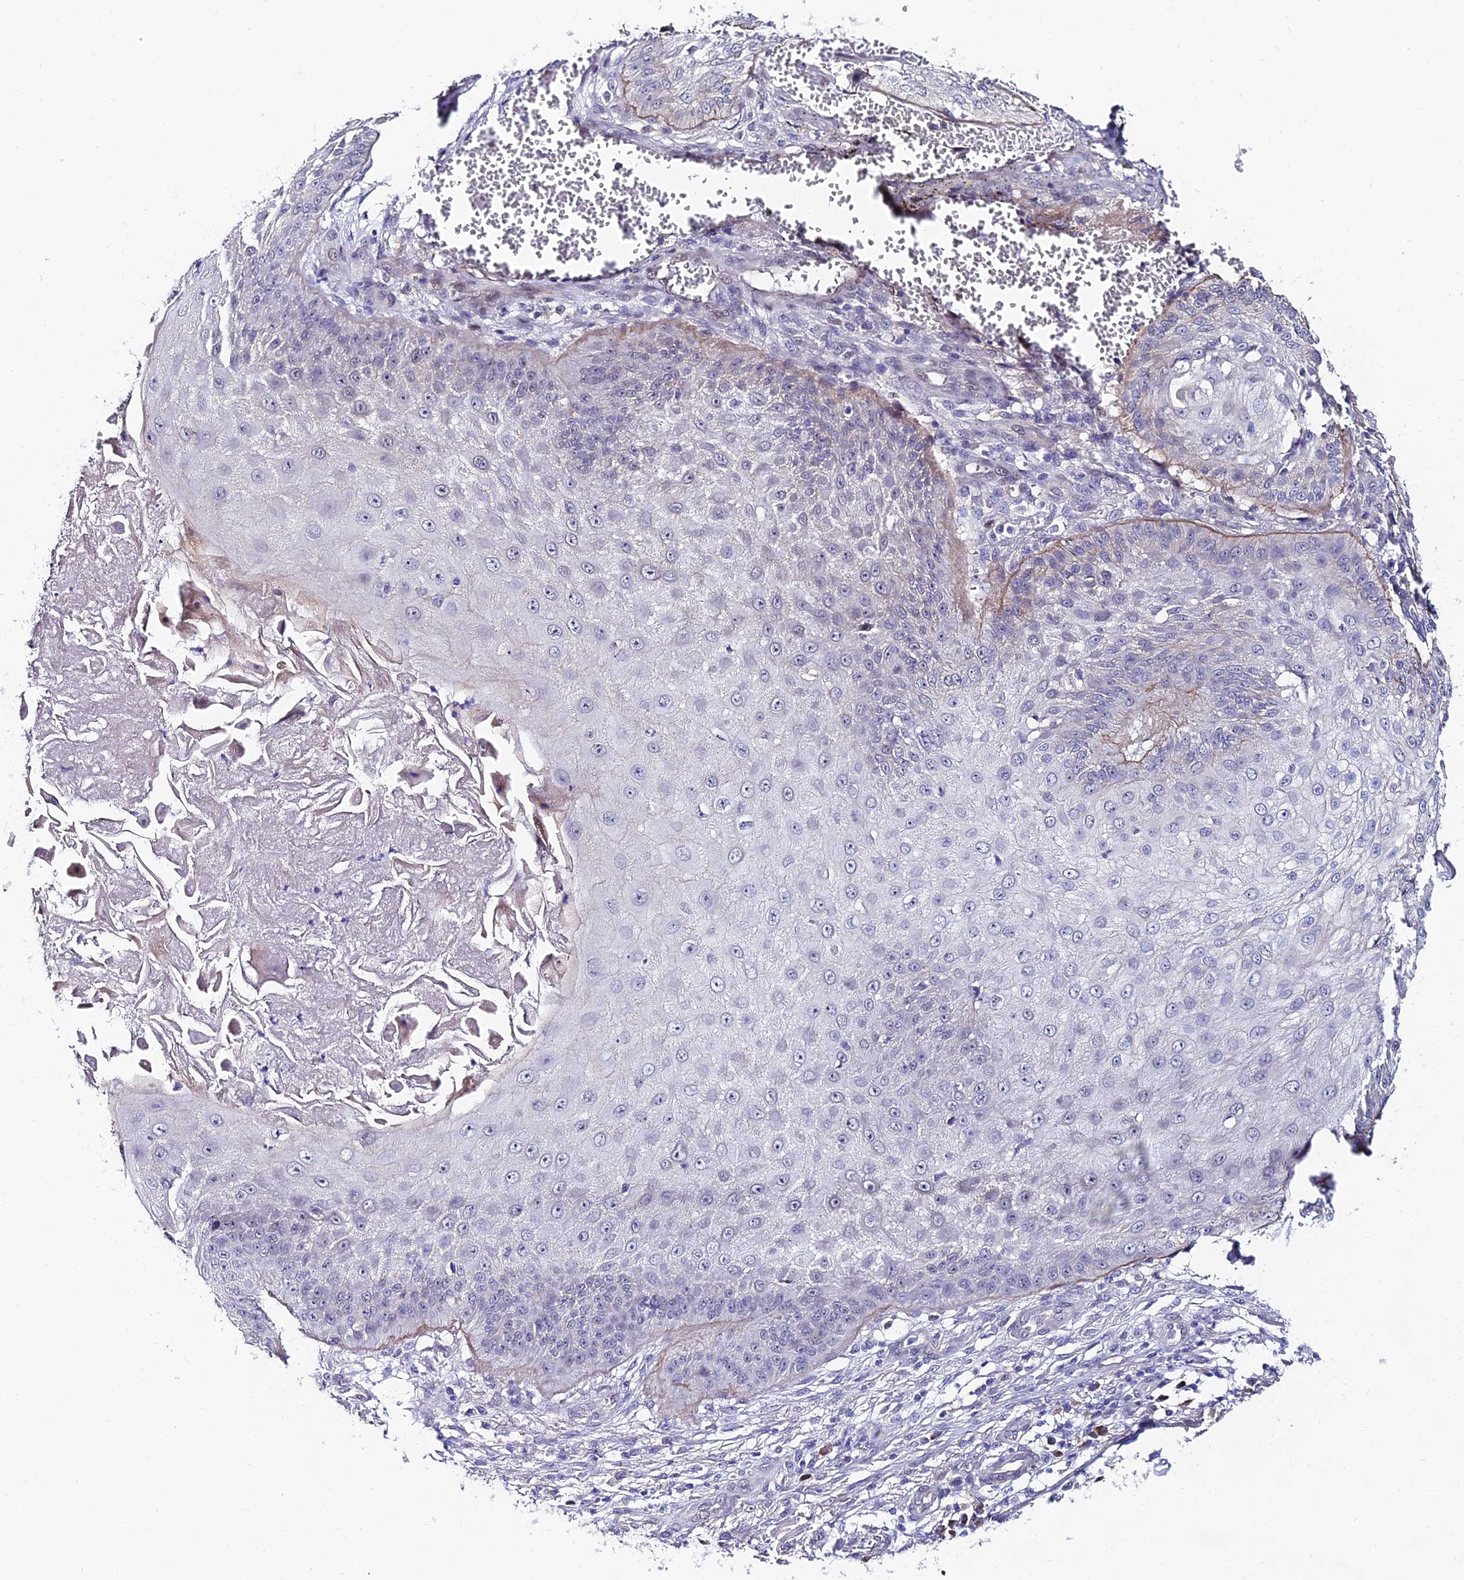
{"staining": {"intensity": "negative", "quantity": "none", "location": "none"}, "tissue": "skin cancer", "cell_type": "Tumor cells", "image_type": "cancer", "snomed": [{"axis": "morphology", "description": "Squamous cell carcinoma, NOS"}, {"axis": "topography", "description": "Skin"}], "caption": "Immunohistochemistry (IHC) image of neoplastic tissue: skin cancer (squamous cell carcinoma) stained with DAB (3,3'-diaminobenzidine) demonstrates no significant protein staining in tumor cells.", "gene": "TRIM24", "patient": {"sex": "male", "age": 70}}